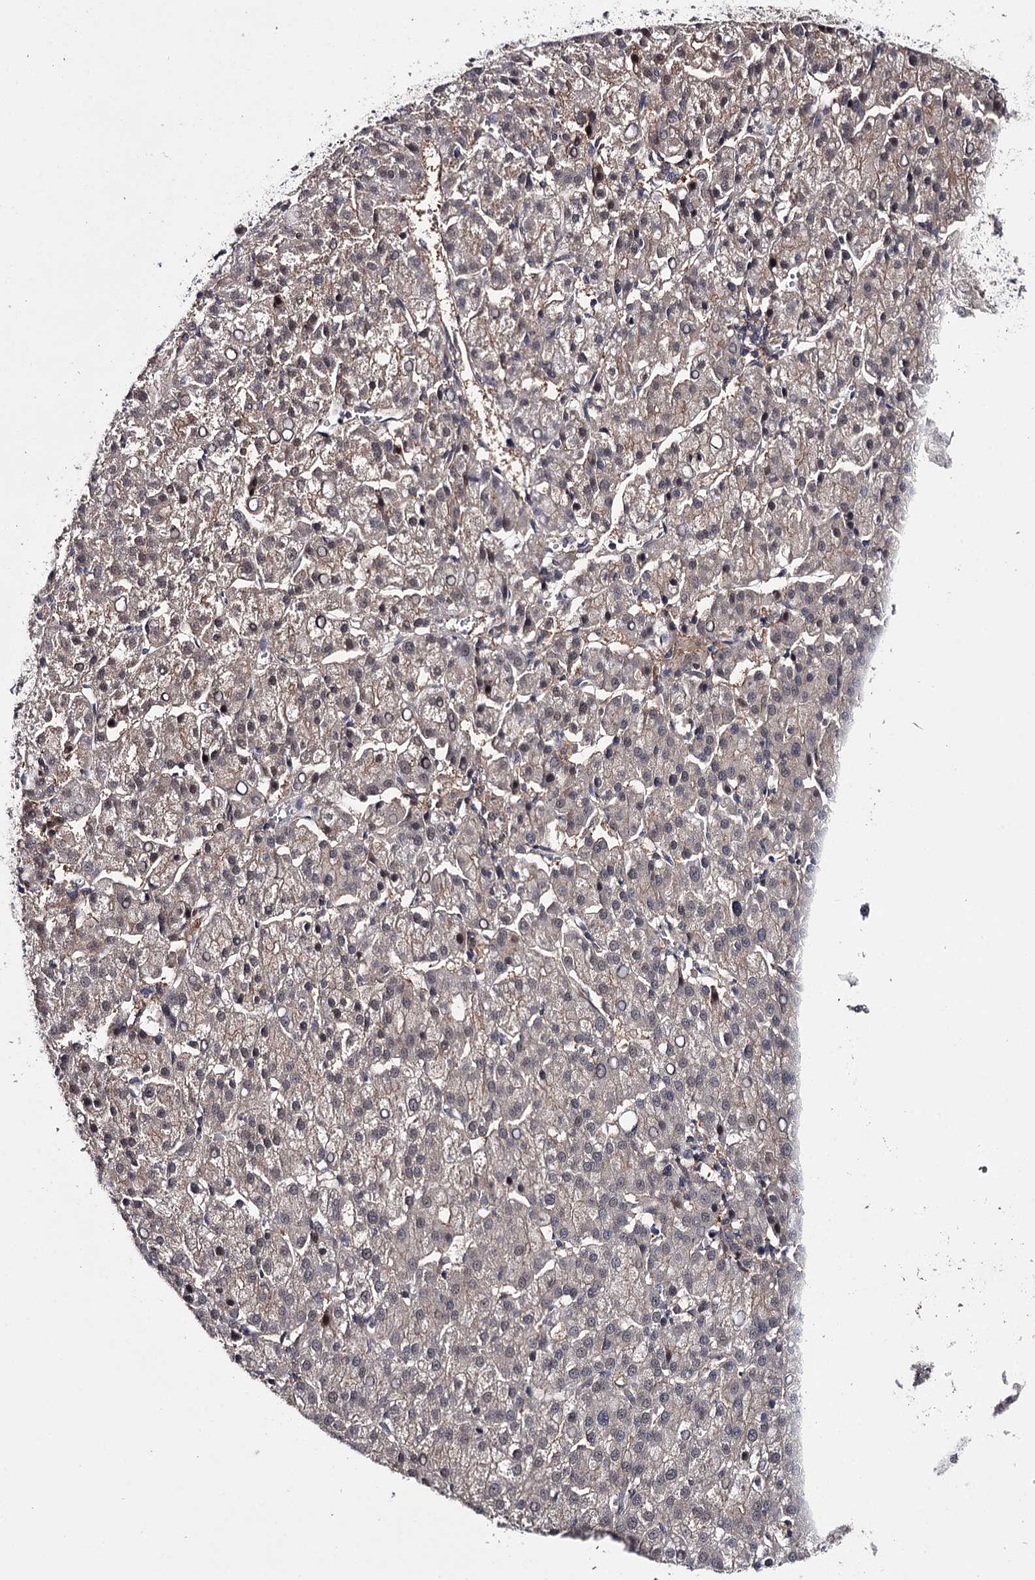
{"staining": {"intensity": "negative", "quantity": "none", "location": "none"}, "tissue": "liver cancer", "cell_type": "Tumor cells", "image_type": "cancer", "snomed": [{"axis": "morphology", "description": "Carcinoma, Hepatocellular, NOS"}, {"axis": "topography", "description": "Liver"}], "caption": "Liver cancer was stained to show a protein in brown. There is no significant expression in tumor cells.", "gene": "GTSF1", "patient": {"sex": "female", "age": 58}}